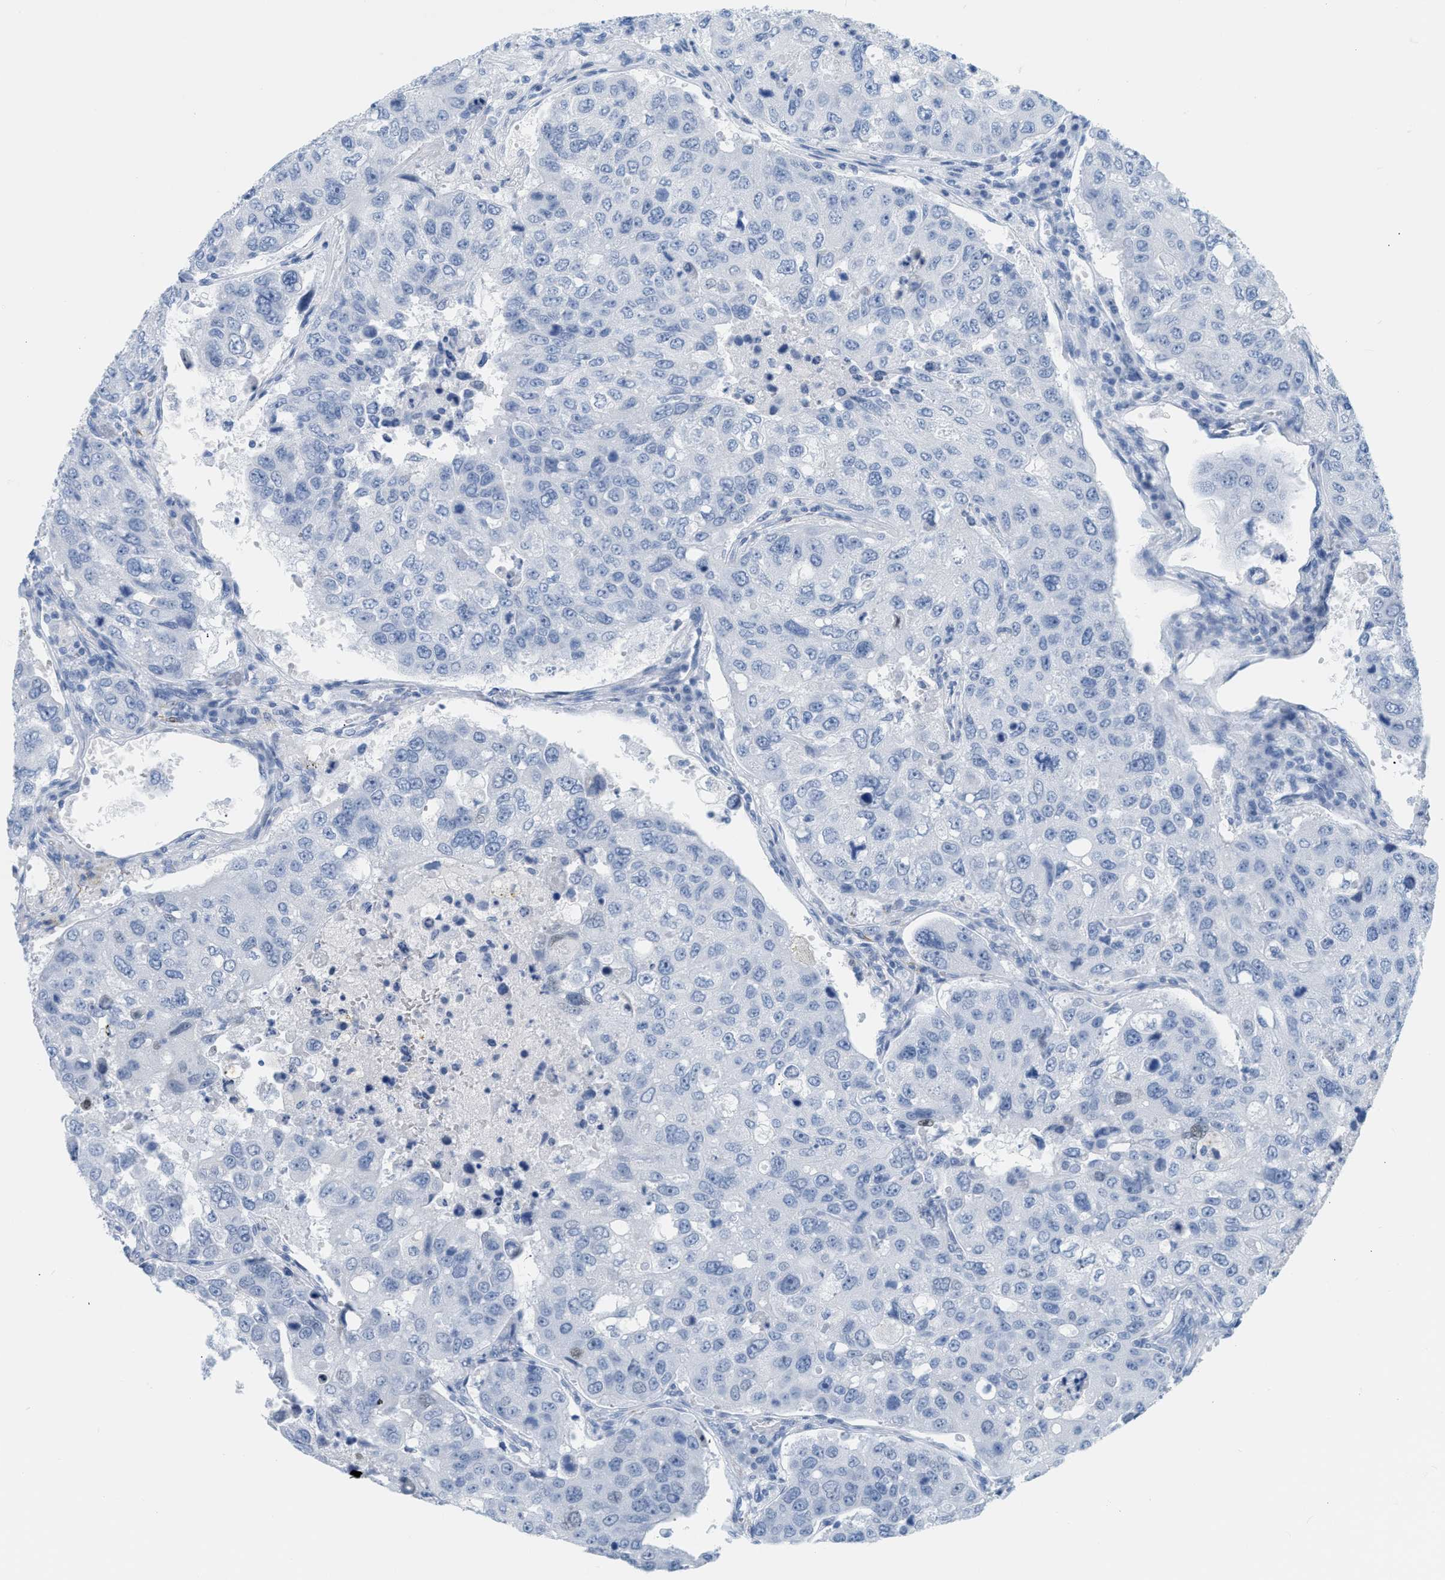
{"staining": {"intensity": "negative", "quantity": "none", "location": "none"}, "tissue": "urothelial cancer", "cell_type": "Tumor cells", "image_type": "cancer", "snomed": [{"axis": "morphology", "description": "Urothelial carcinoma, High grade"}, {"axis": "topography", "description": "Lymph node"}, {"axis": "topography", "description": "Urinary bladder"}], "caption": "Human urothelial carcinoma (high-grade) stained for a protein using immunohistochemistry (IHC) exhibits no positivity in tumor cells.", "gene": "DES", "patient": {"sex": "male", "age": 51}}